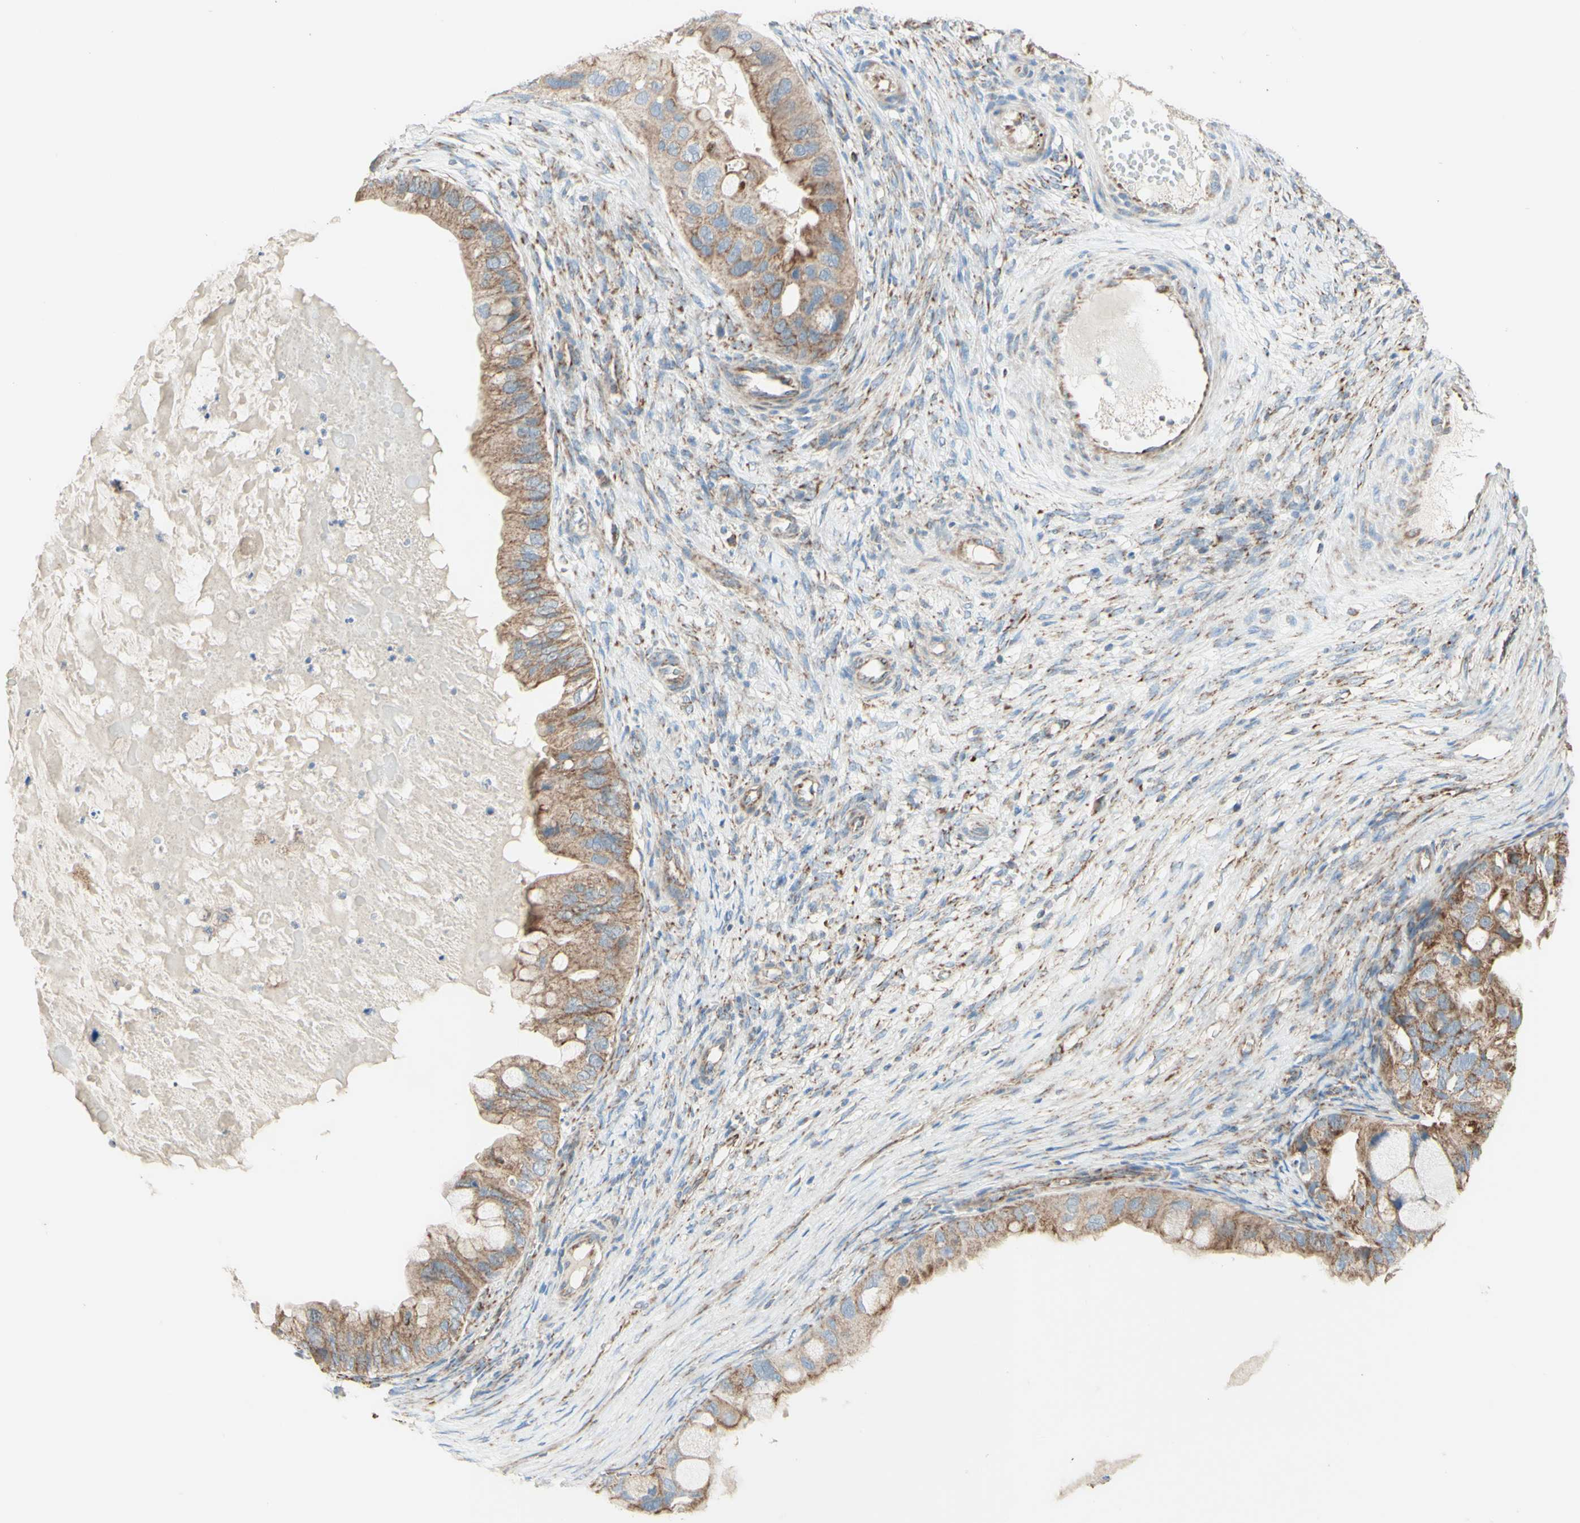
{"staining": {"intensity": "moderate", "quantity": ">75%", "location": "cytoplasmic/membranous"}, "tissue": "ovarian cancer", "cell_type": "Tumor cells", "image_type": "cancer", "snomed": [{"axis": "morphology", "description": "Cystadenocarcinoma, mucinous, NOS"}, {"axis": "topography", "description": "Ovary"}], "caption": "Immunohistochemistry (IHC) micrograph of neoplastic tissue: human ovarian cancer stained using immunohistochemistry shows medium levels of moderate protein expression localized specifically in the cytoplasmic/membranous of tumor cells, appearing as a cytoplasmic/membranous brown color.", "gene": "ARMC10", "patient": {"sex": "female", "age": 80}}